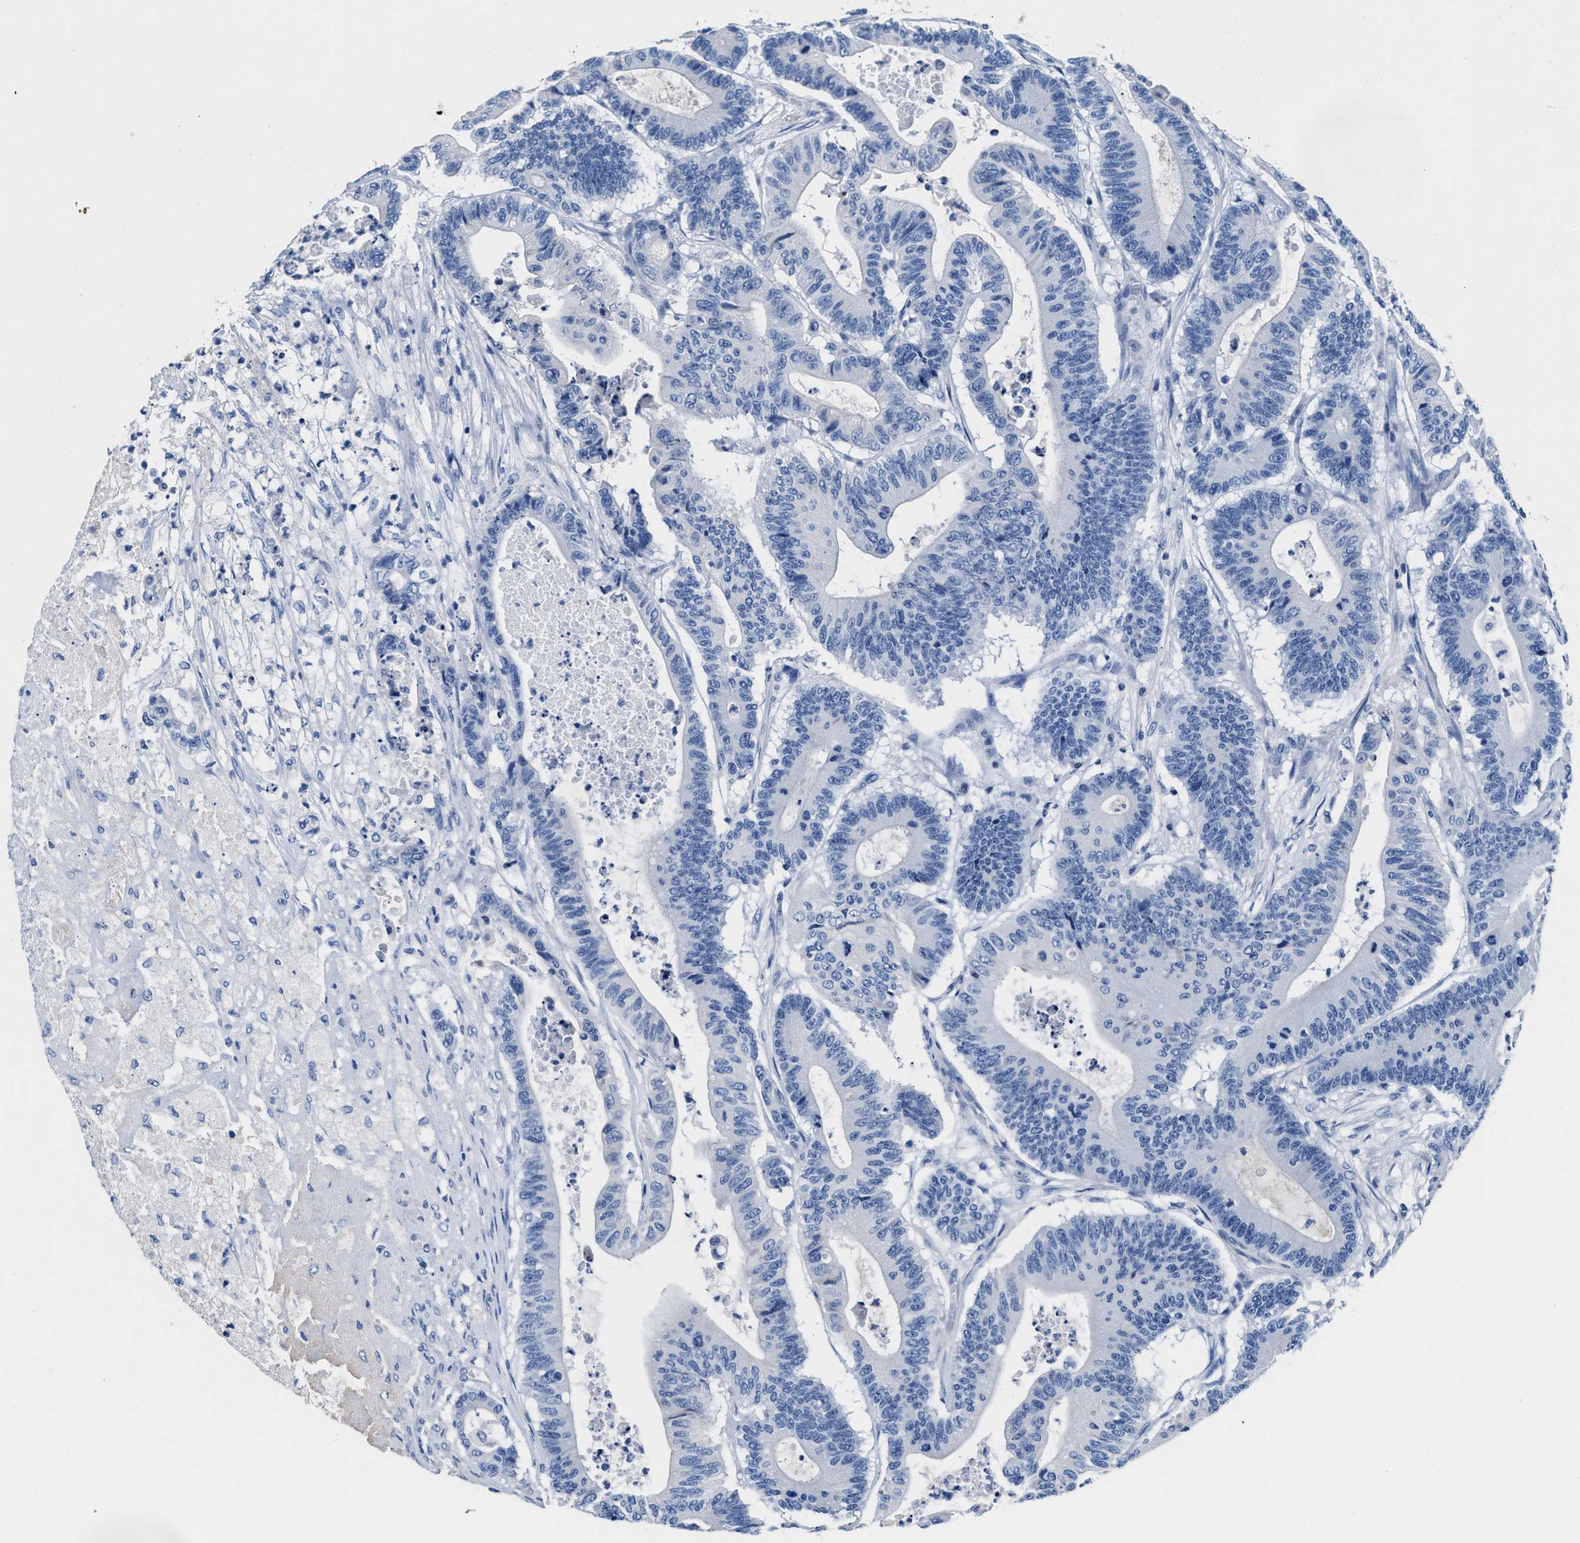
{"staining": {"intensity": "negative", "quantity": "none", "location": "none"}, "tissue": "colorectal cancer", "cell_type": "Tumor cells", "image_type": "cancer", "snomed": [{"axis": "morphology", "description": "Adenocarcinoma, NOS"}, {"axis": "topography", "description": "Colon"}], "caption": "Colorectal cancer stained for a protein using IHC demonstrates no expression tumor cells.", "gene": "SLFN13", "patient": {"sex": "female", "age": 84}}